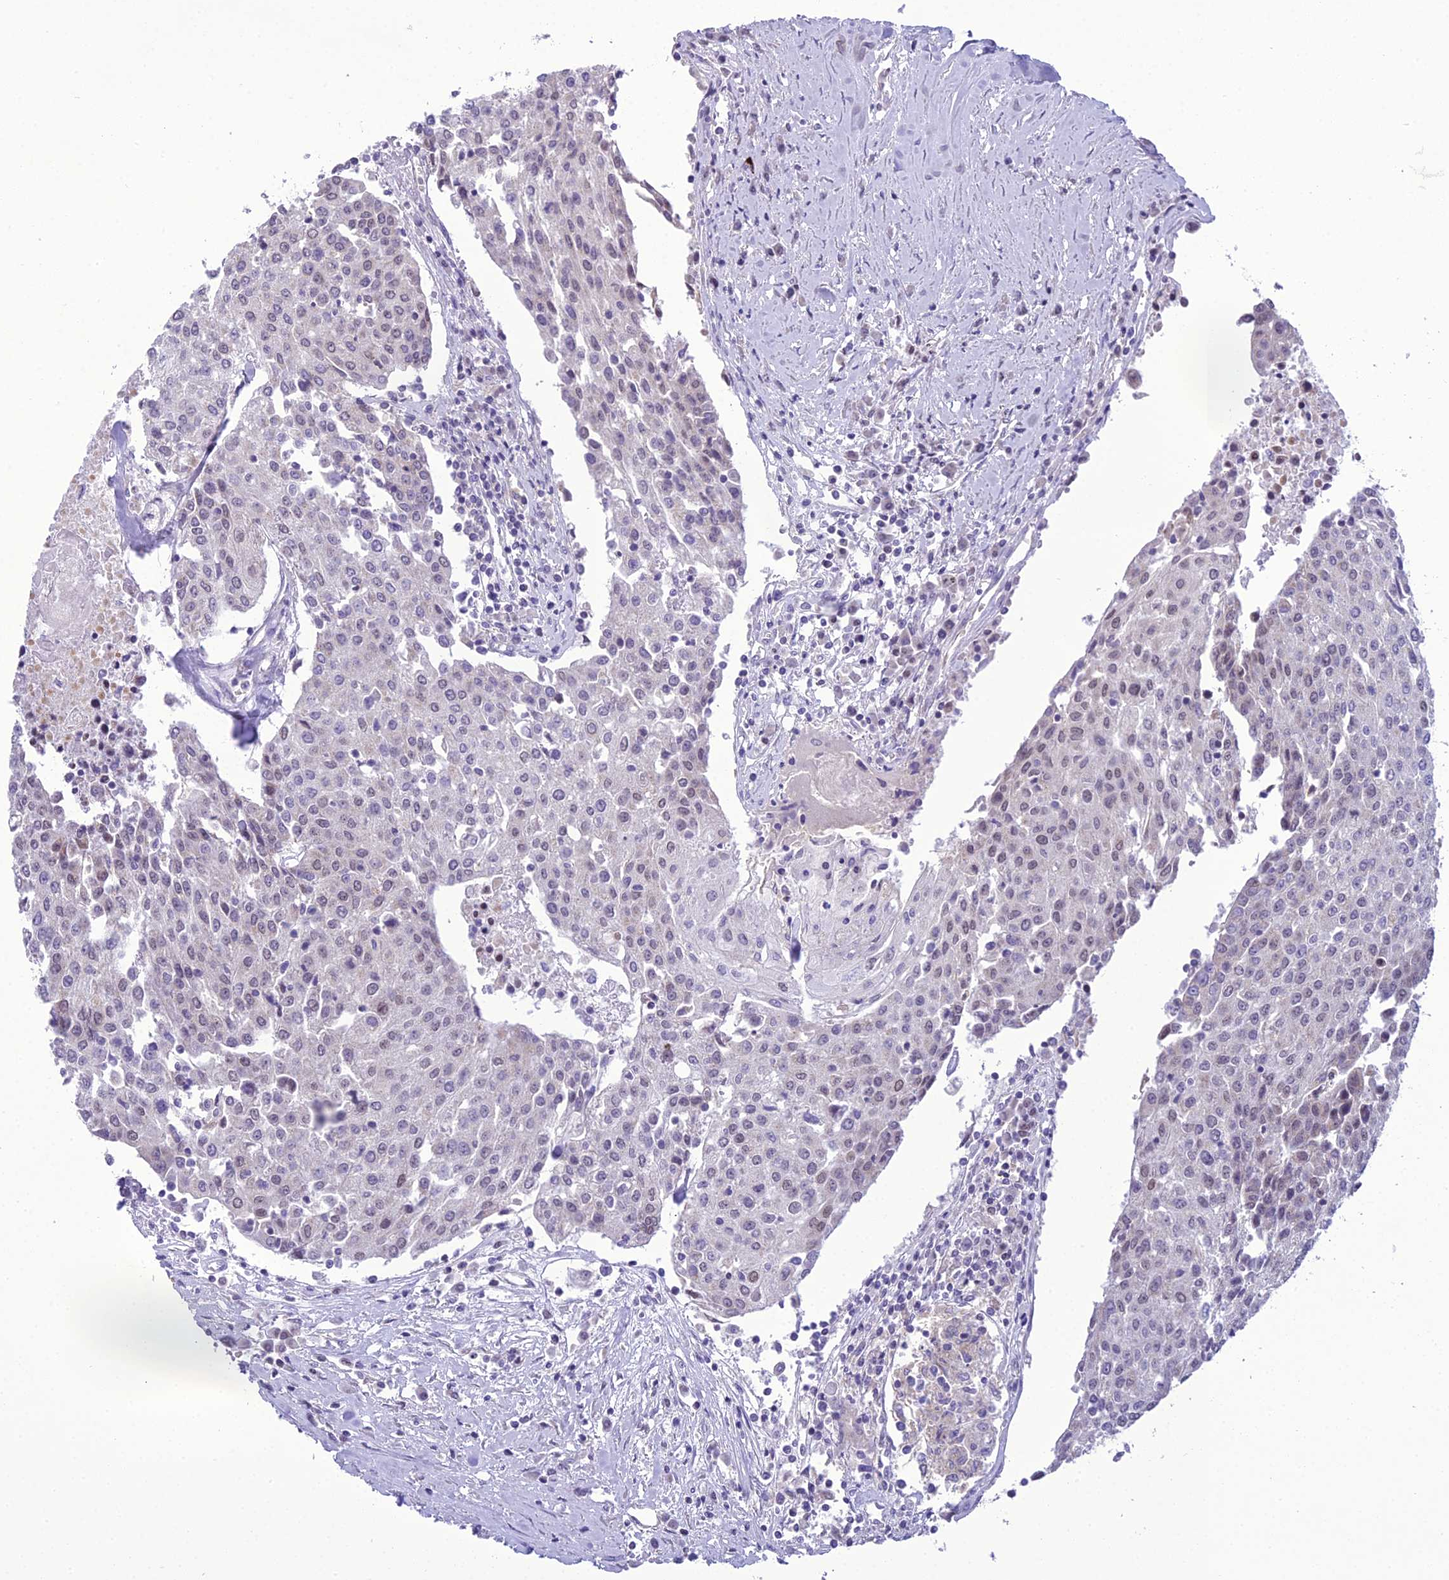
{"staining": {"intensity": "negative", "quantity": "none", "location": "none"}, "tissue": "urothelial cancer", "cell_type": "Tumor cells", "image_type": "cancer", "snomed": [{"axis": "morphology", "description": "Urothelial carcinoma, High grade"}, {"axis": "topography", "description": "Urinary bladder"}], "caption": "Tumor cells show no significant protein positivity in high-grade urothelial carcinoma.", "gene": "B9D2", "patient": {"sex": "female", "age": 85}}